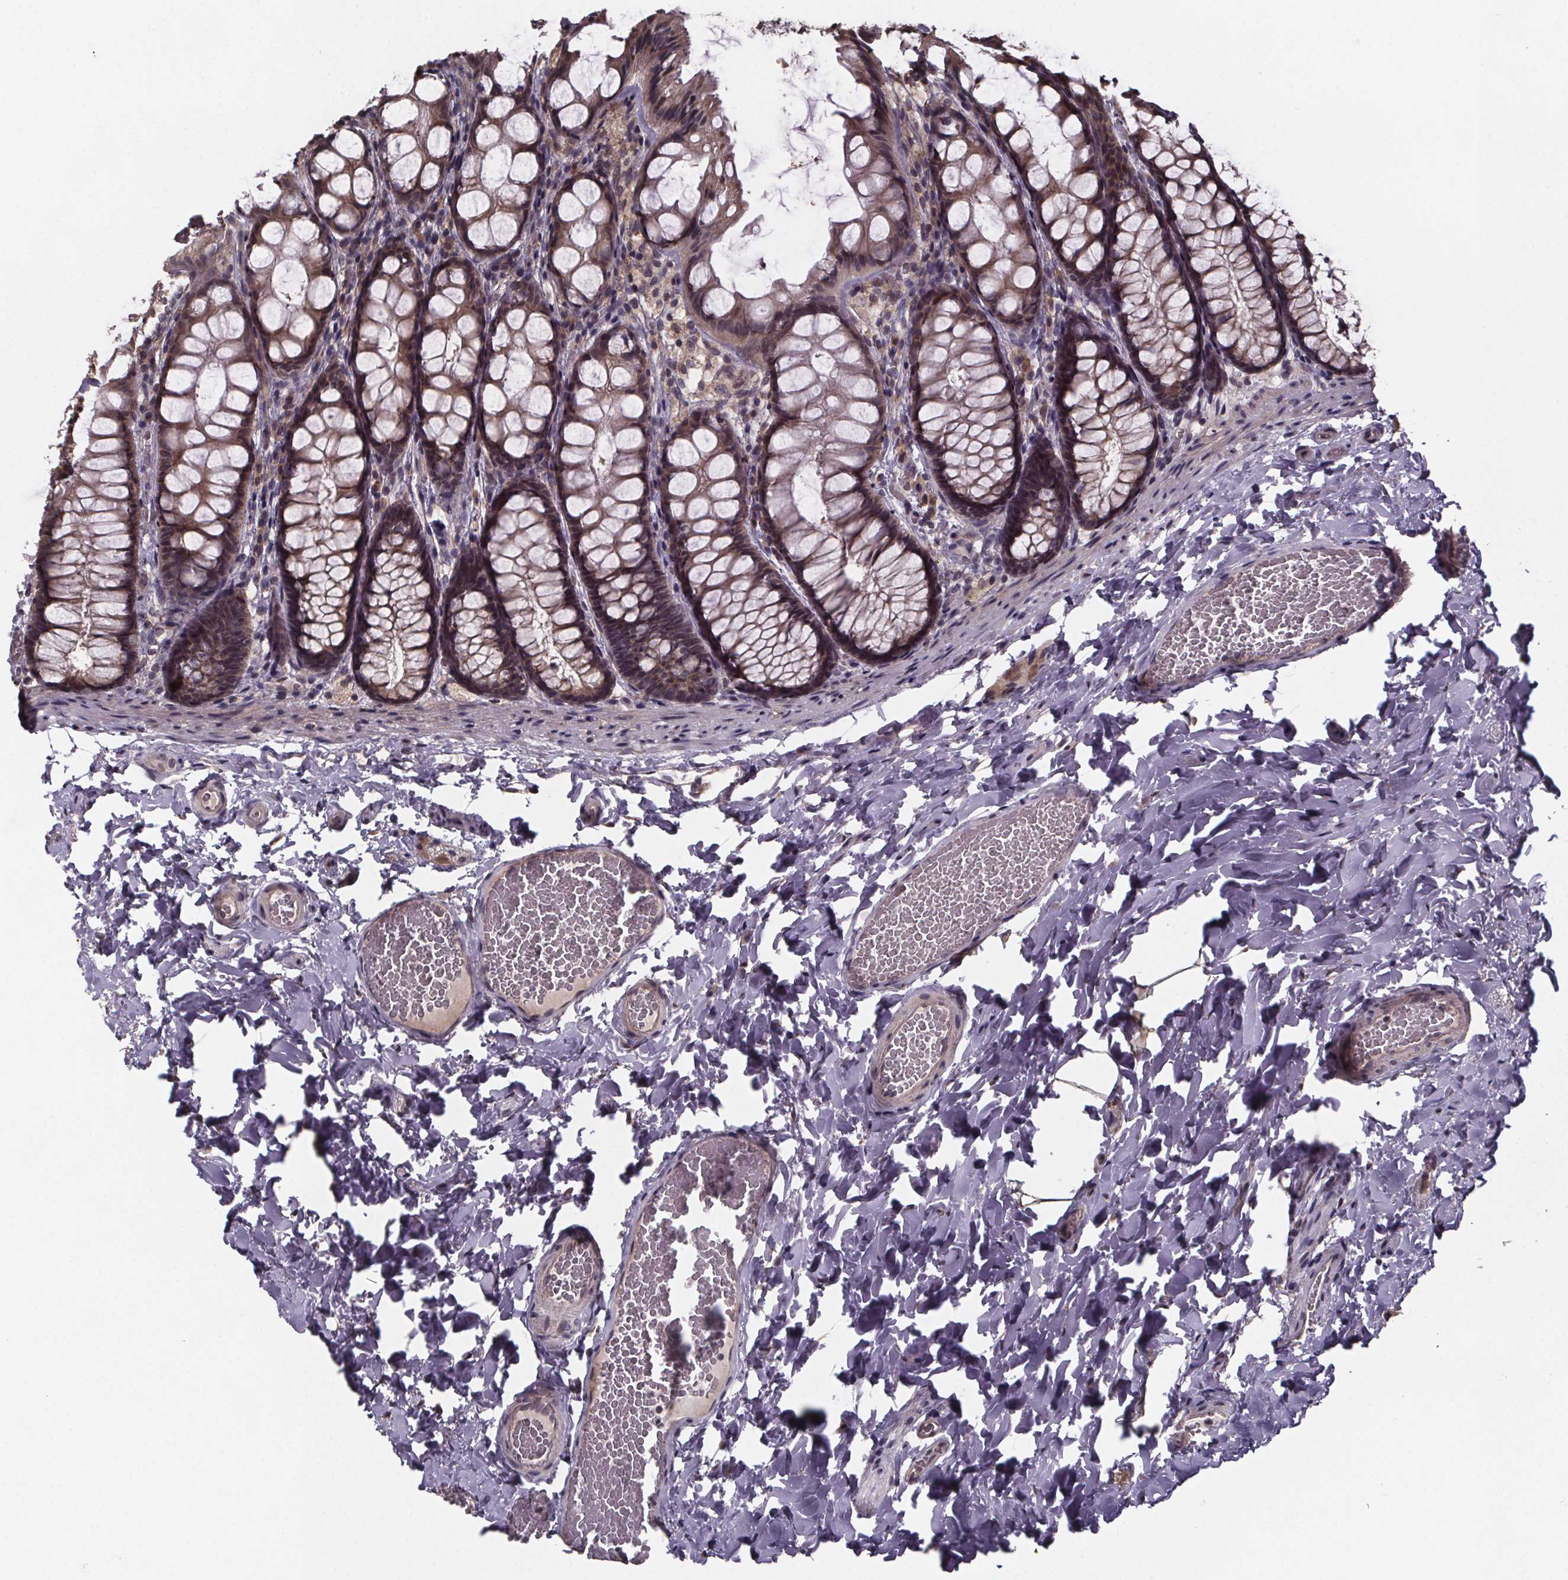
{"staining": {"intensity": "moderate", "quantity": ">75%", "location": "cytoplasmic/membranous"}, "tissue": "colon", "cell_type": "Endothelial cells", "image_type": "normal", "snomed": [{"axis": "morphology", "description": "Normal tissue, NOS"}, {"axis": "topography", "description": "Colon"}], "caption": "High-magnification brightfield microscopy of unremarkable colon stained with DAB (3,3'-diaminobenzidine) (brown) and counterstained with hematoxylin (blue). endothelial cells exhibit moderate cytoplasmic/membranous positivity is identified in about>75% of cells. Using DAB (3,3'-diaminobenzidine) (brown) and hematoxylin (blue) stains, captured at high magnification using brightfield microscopy.", "gene": "SAT1", "patient": {"sex": "male", "age": 47}}